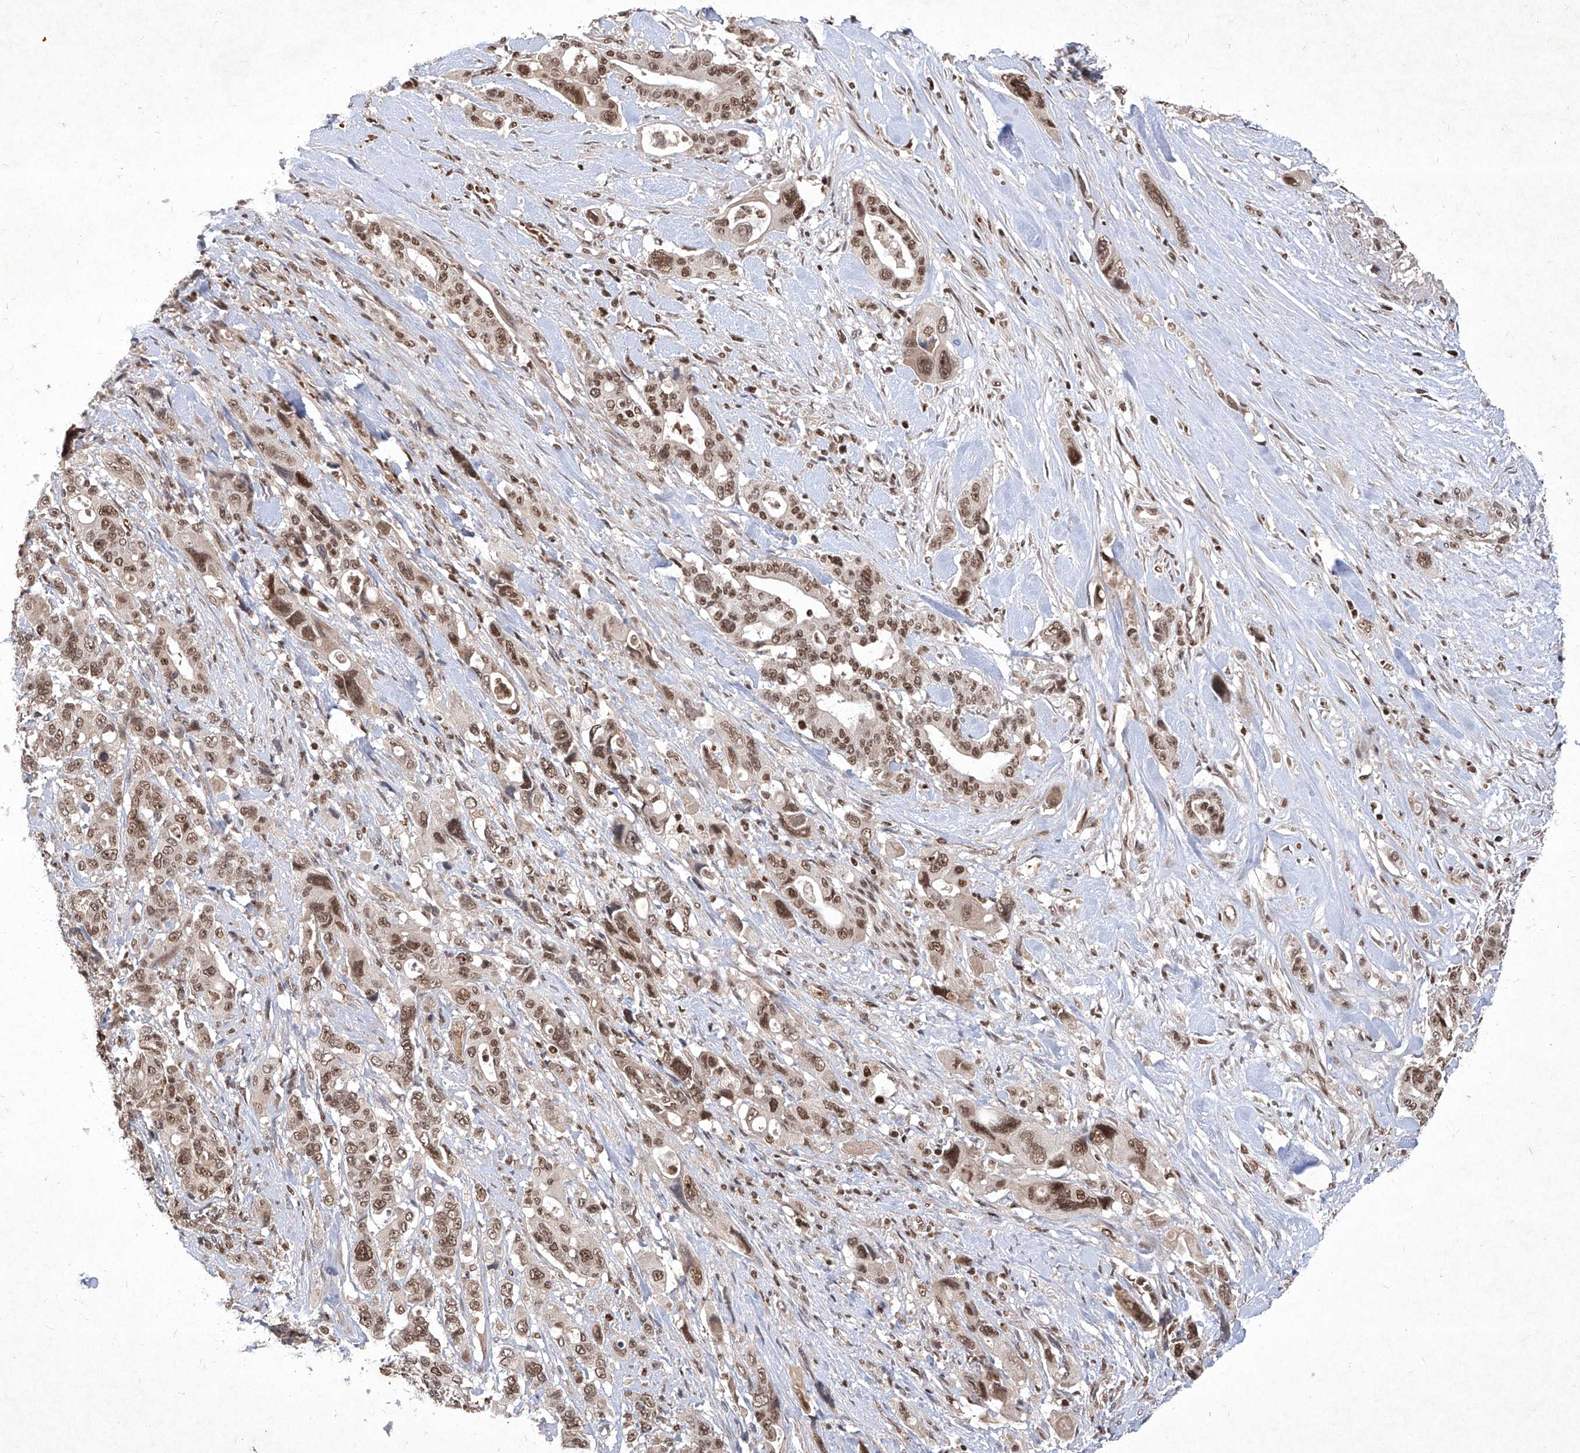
{"staining": {"intensity": "moderate", "quantity": ">75%", "location": "nuclear"}, "tissue": "pancreatic cancer", "cell_type": "Tumor cells", "image_type": "cancer", "snomed": [{"axis": "morphology", "description": "Adenocarcinoma, NOS"}, {"axis": "topography", "description": "Pancreas"}], "caption": "High-magnification brightfield microscopy of pancreatic adenocarcinoma stained with DAB (brown) and counterstained with hematoxylin (blue). tumor cells exhibit moderate nuclear expression is identified in approximately>75% of cells.", "gene": "IRF2", "patient": {"sex": "male", "age": 46}}